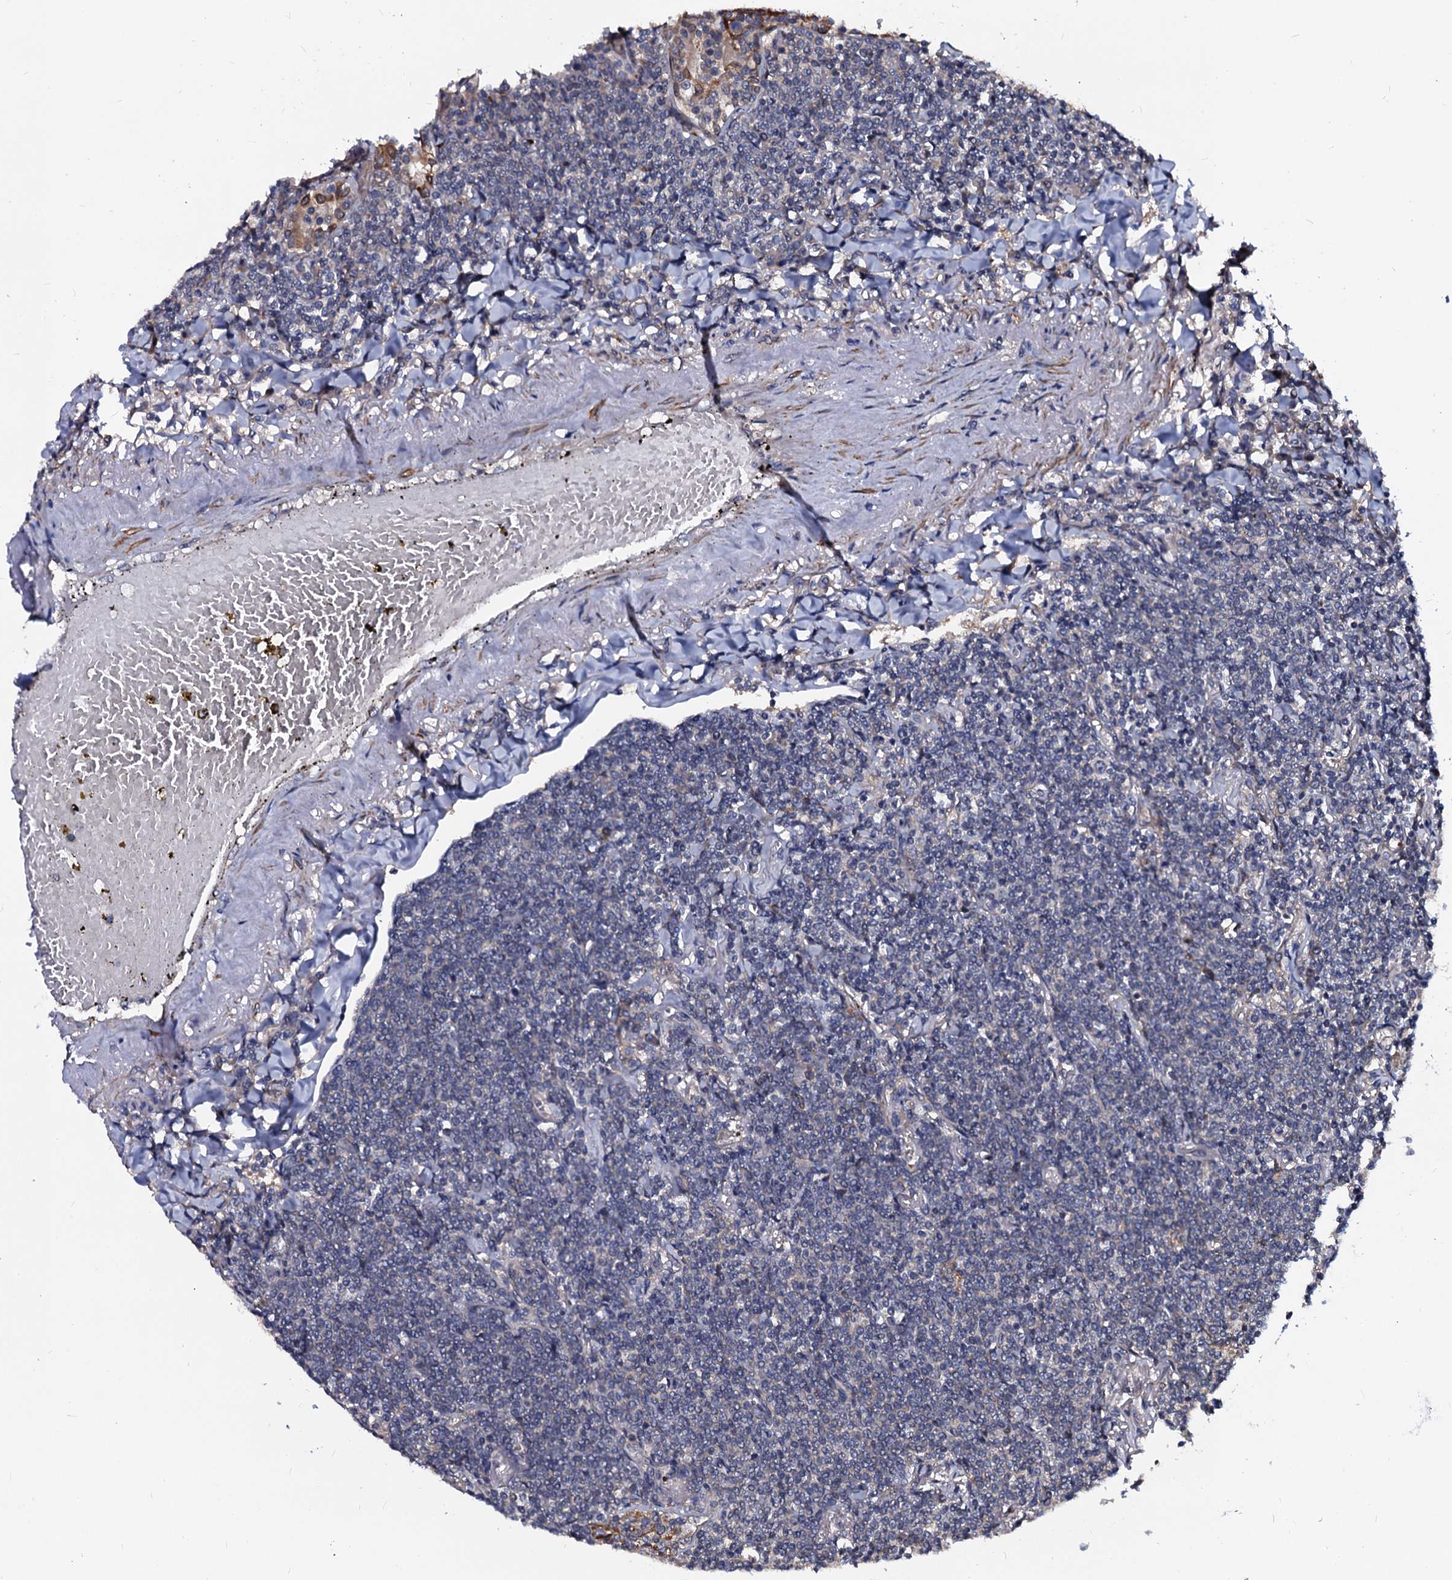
{"staining": {"intensity": "negative", "quantity": "none", "location": "none"}, "tissue": "lymphoma", "cell_type": "Tumor cells", "image_type": "cancer", "snomed": [{"axis": "morphology", "description": "Malignant lymphoma, non-Hodgkin's type, Low grade"}, {"axis": "topography", "description": "Lung"}], "caption": "The image demonstrates no staining of tumor cells in lymphoma.", "gene": "N4BP1", "patient": {"sex": "female", "age": 71}}